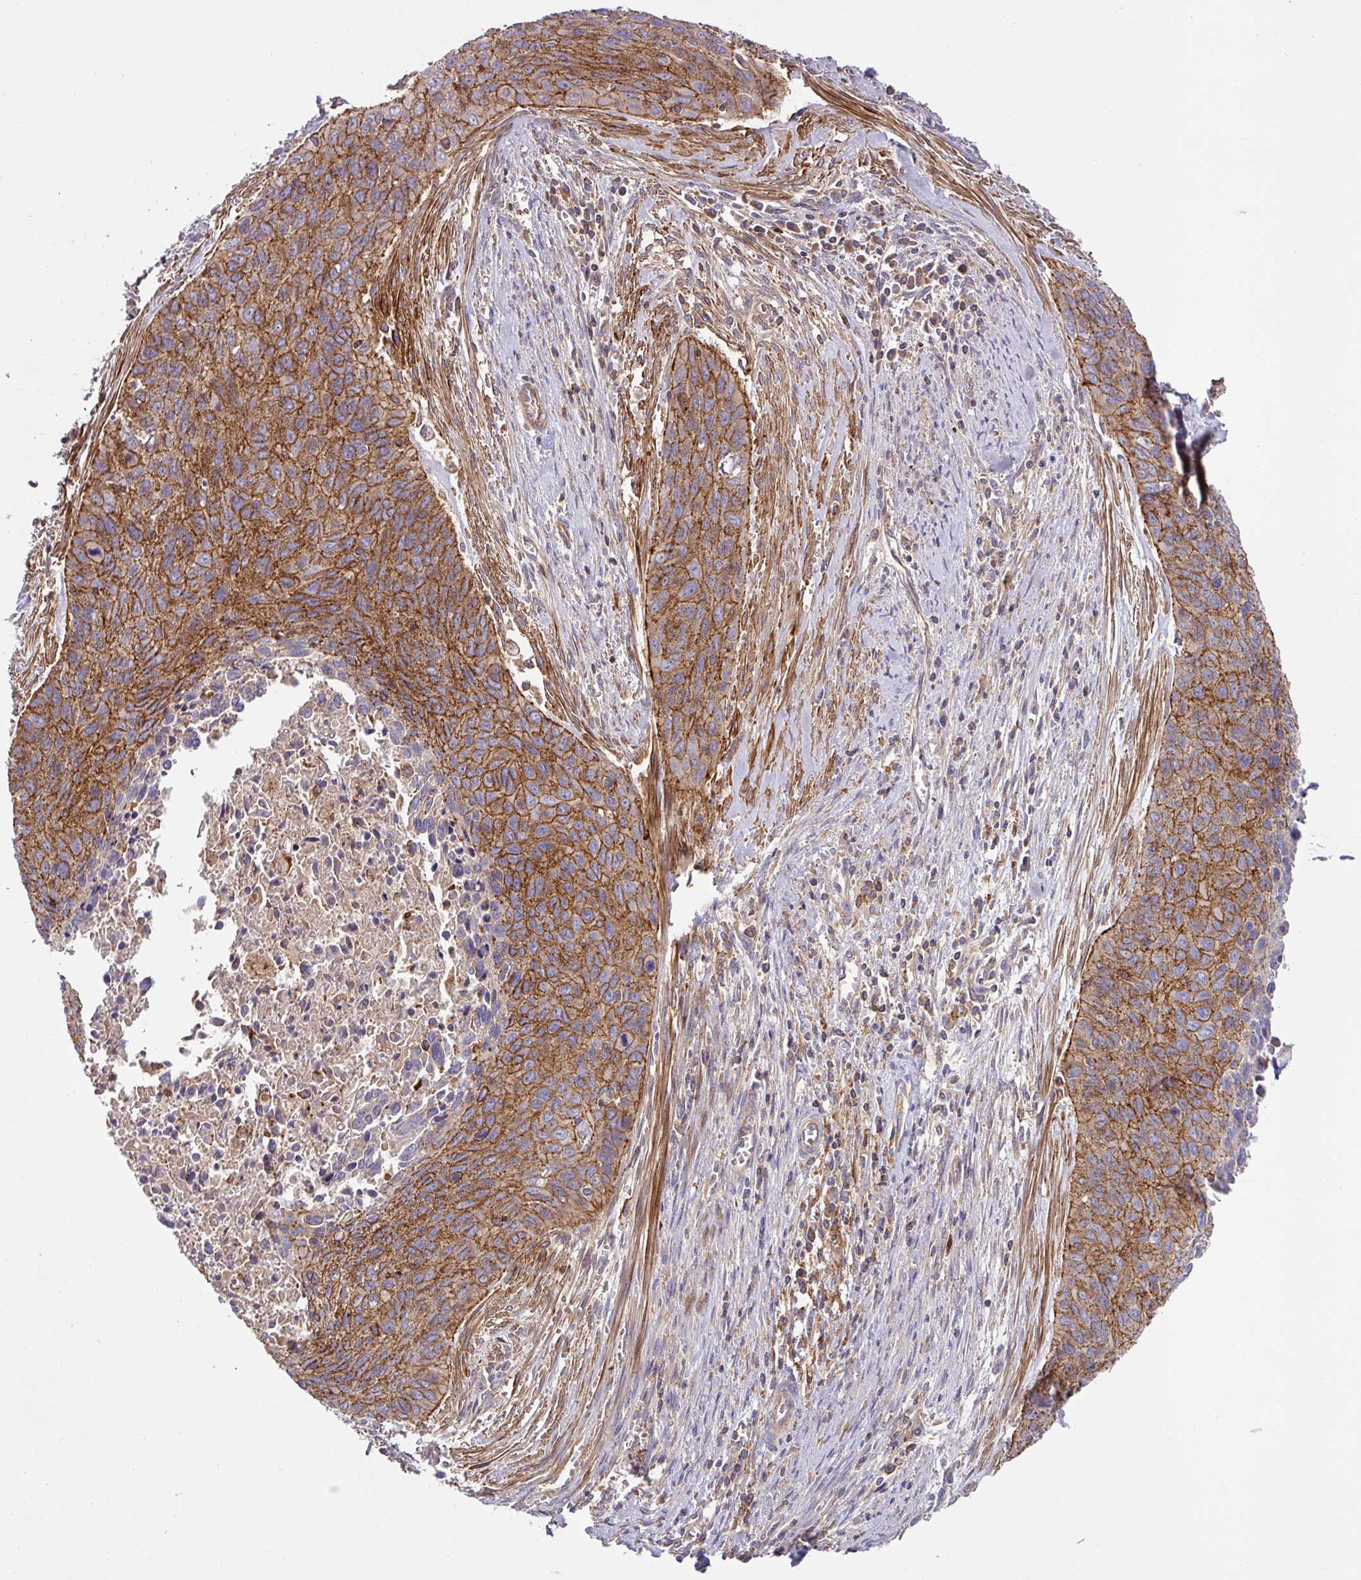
{"staining": {"intensity": "moderate", "quantity": "25%-75%", "location": "cytoplasmic/membranous"}, "tissue": "cervical cancer", "cell_type": "Tumor cells", "image_type": "cancer", "snomed": [{"axis": "morphology", "description": "Squamous cell carcinoma, NOS"}, {"axis": "topography", "description": "Cervix"}], "caption": "Cervical cancer tissue displays moderate cytoplasmic/membranous expression in approximately 25%-75% of tumor cells The staining was performed using DAB (3,3'-diaminobenzidine) to visualize the protein expression in brown, while the nuclei were stained in blue with hematoxylin (Magnification: 20x).", "gene": "RIC1", "patient": {"sex": "female", "age": 55}}